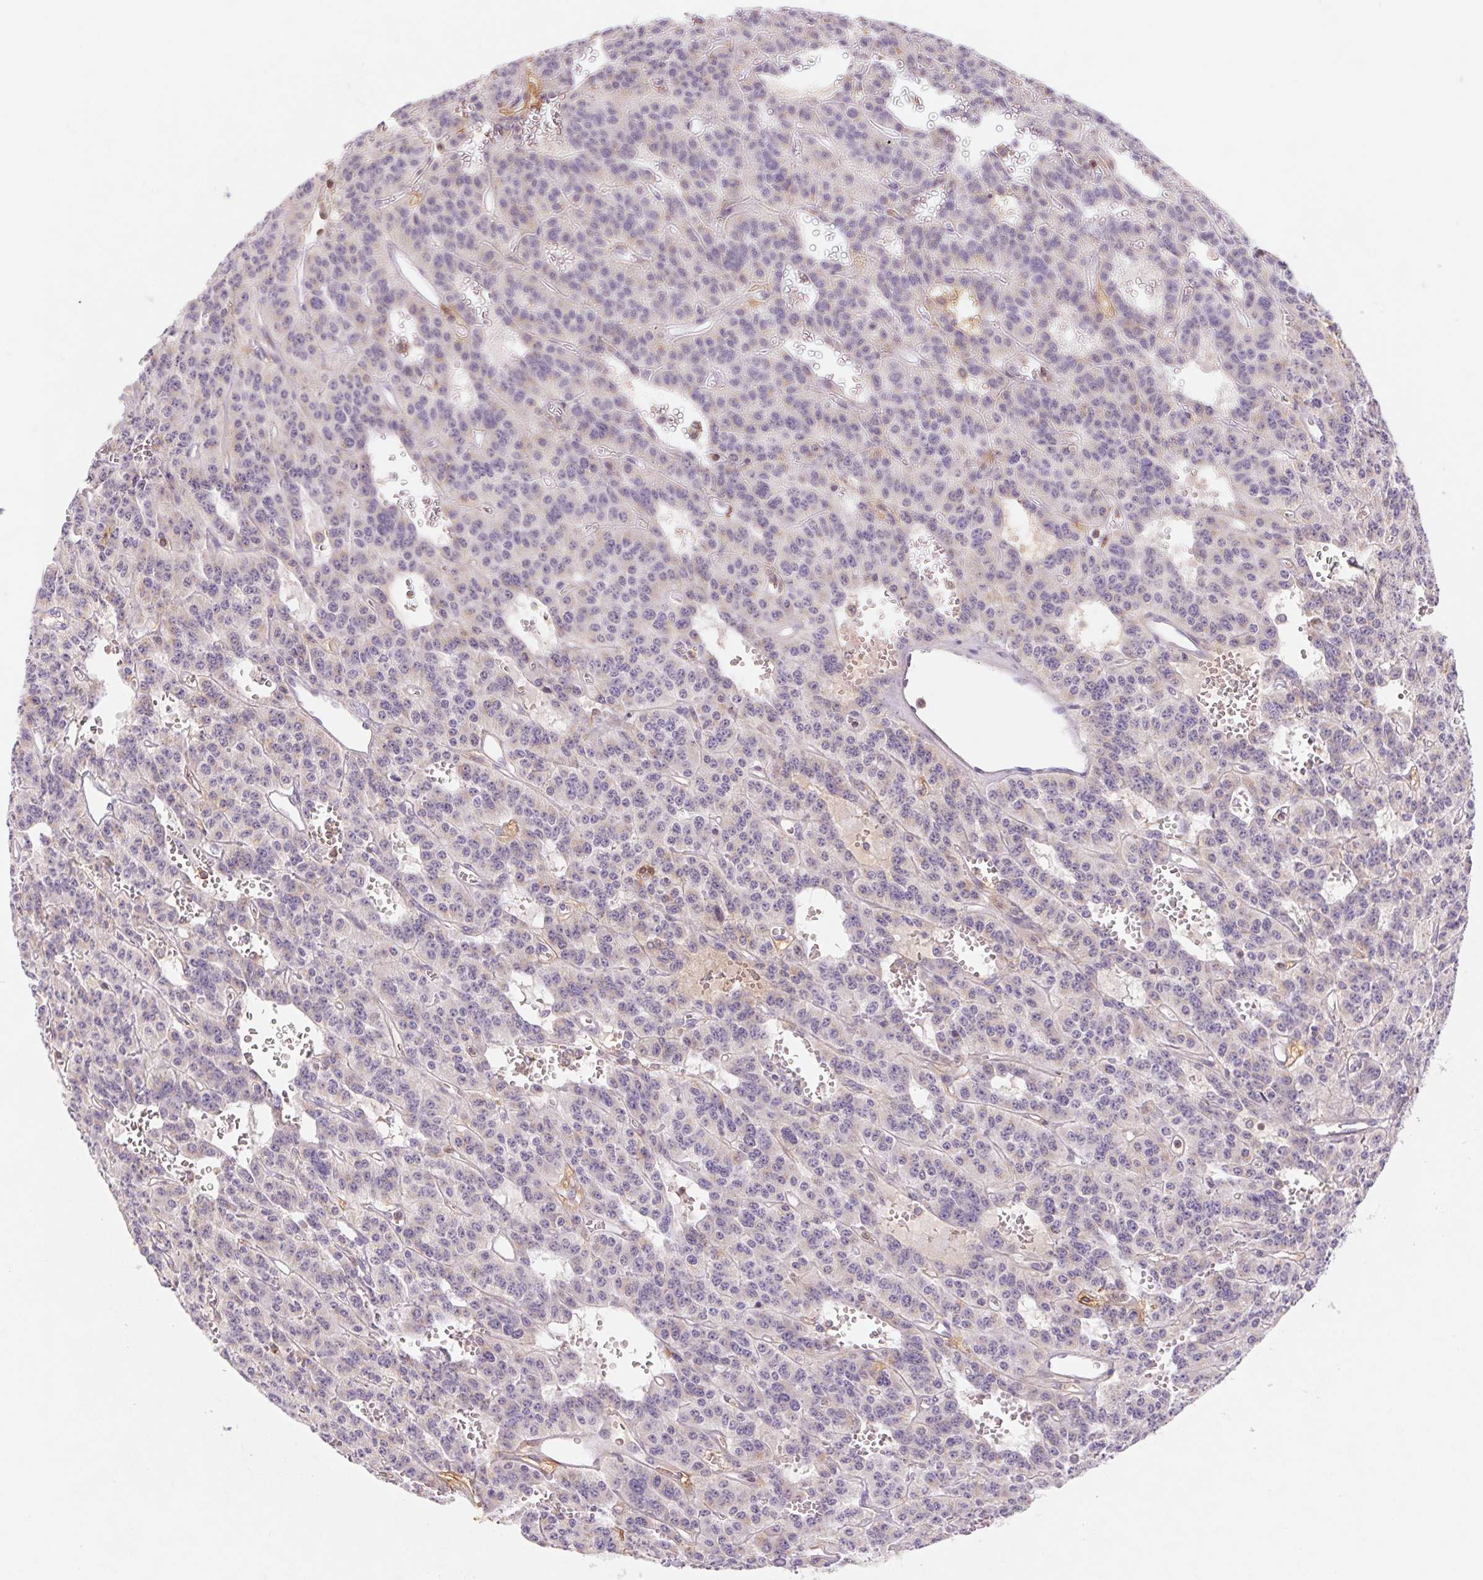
{"staining": {"intensity": "negative", "quantity": "none", "location": "none"}, "tissue": "carcinoid", "cell_type": "Tumor cells", "image_type": "cancer", "snomed": [{"axis": "morphology", "description": "Carcinoid, malignant, NOS"}, {"axis": "topography", "description": "Lung"}], "caption": "Protein analysis of carcinoid shows no significant expression in tumor cells.", "gene": "KIF26A", "patient": {"sex": "female", "age": 71}}